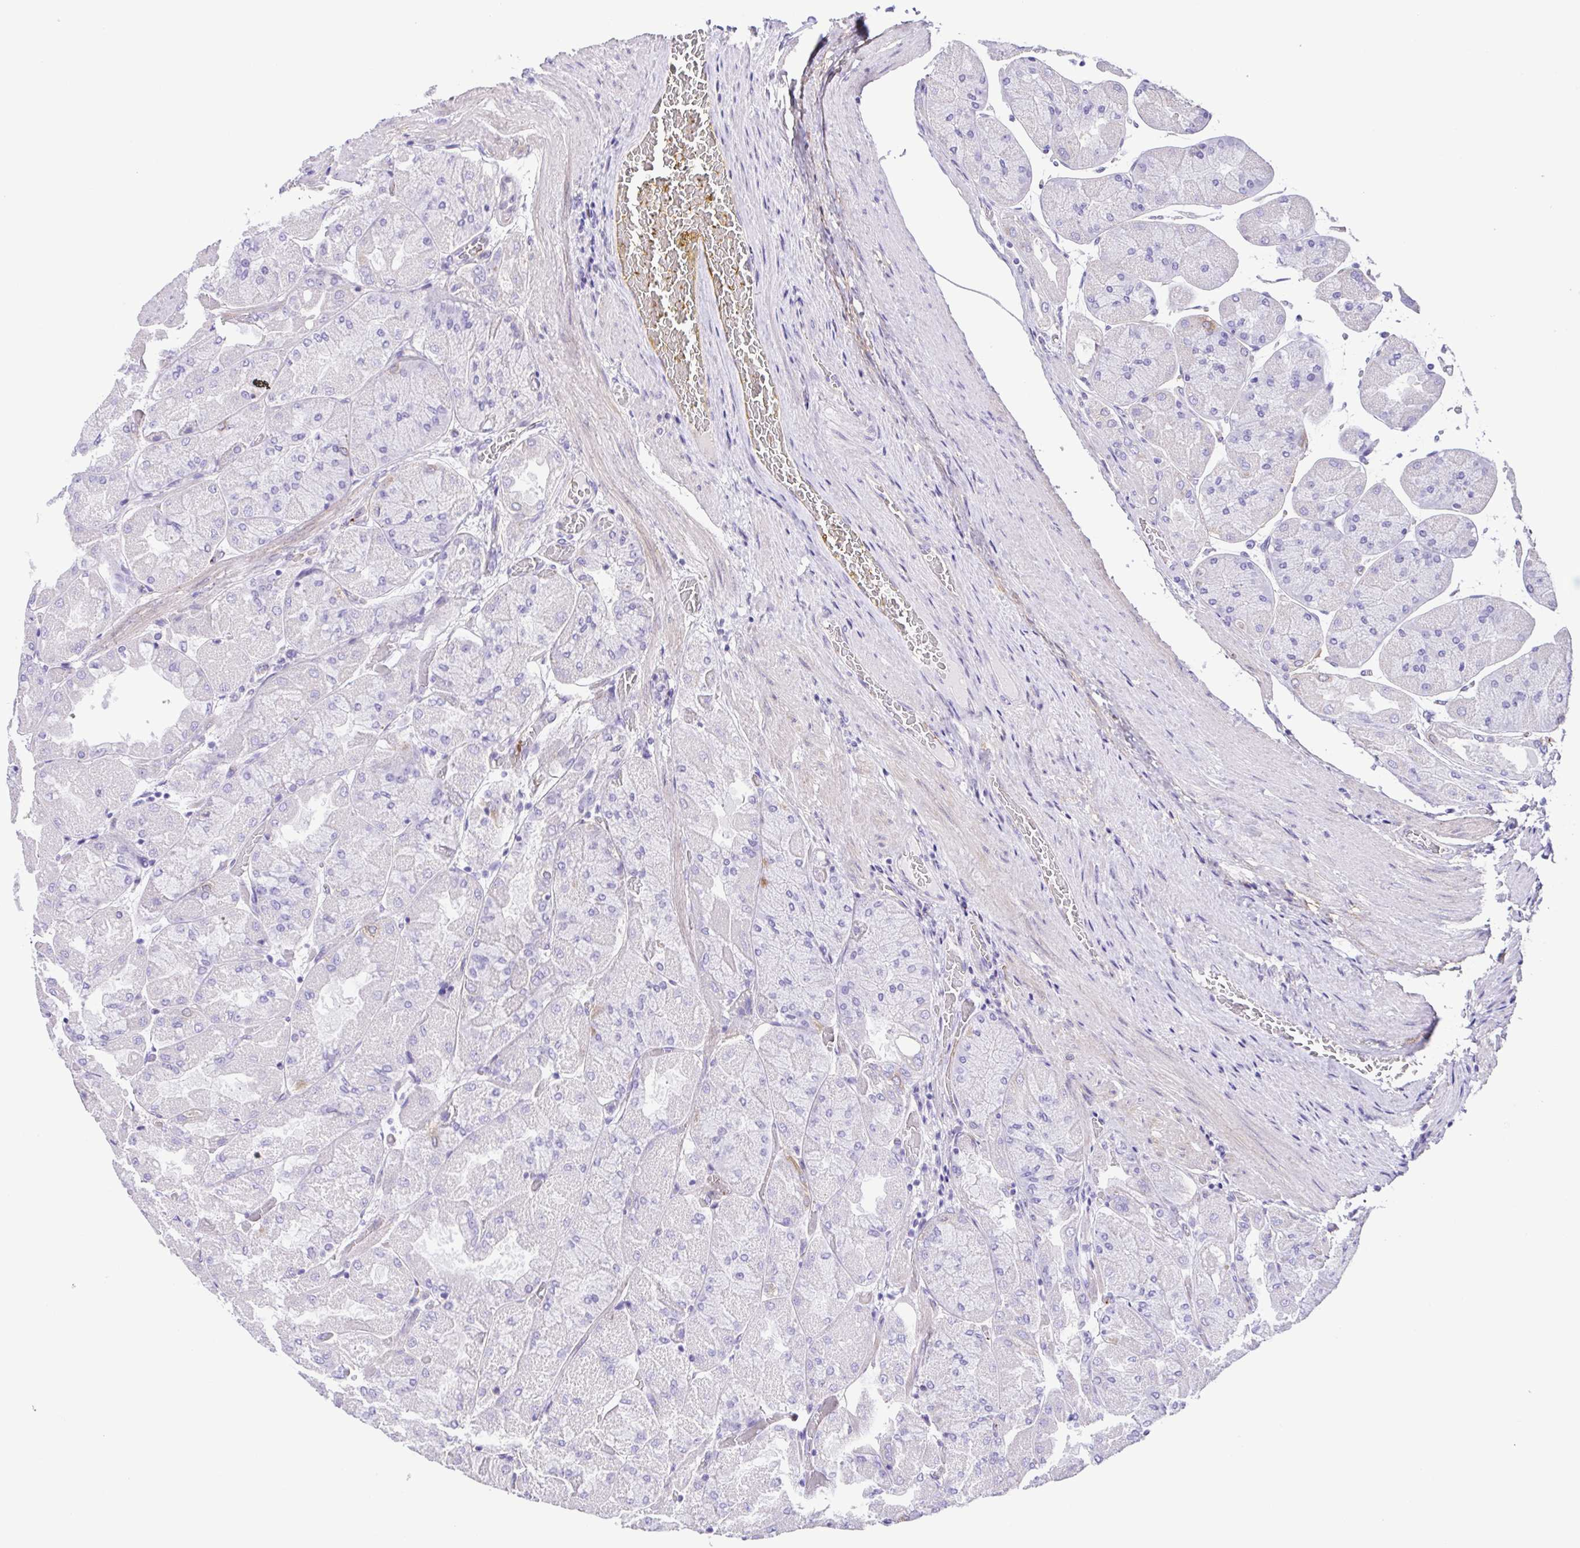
{"staining": {"intensity": "moderate", "quantity": "<25%", "location": "cytoplasmic/membranous"}, "tissue": "stomach", "cell_type": "Glandular cells", "image_type": "normal", "snomed": [{"axis": "morphology", "description": "Normal tissue, NOS"}, {"axis": "topography", "description": "Stomach"}], "caption": "Immunohistochemical staining of normal human stomach reveals moderate cytoplasmic/membranous protein expression in approximately <25% of glandular cells. (Brightfield microscopy of DAB IHC at high magnification).", "gene": "DCLK2", "patient": {"sex": "female", "age": 61}}